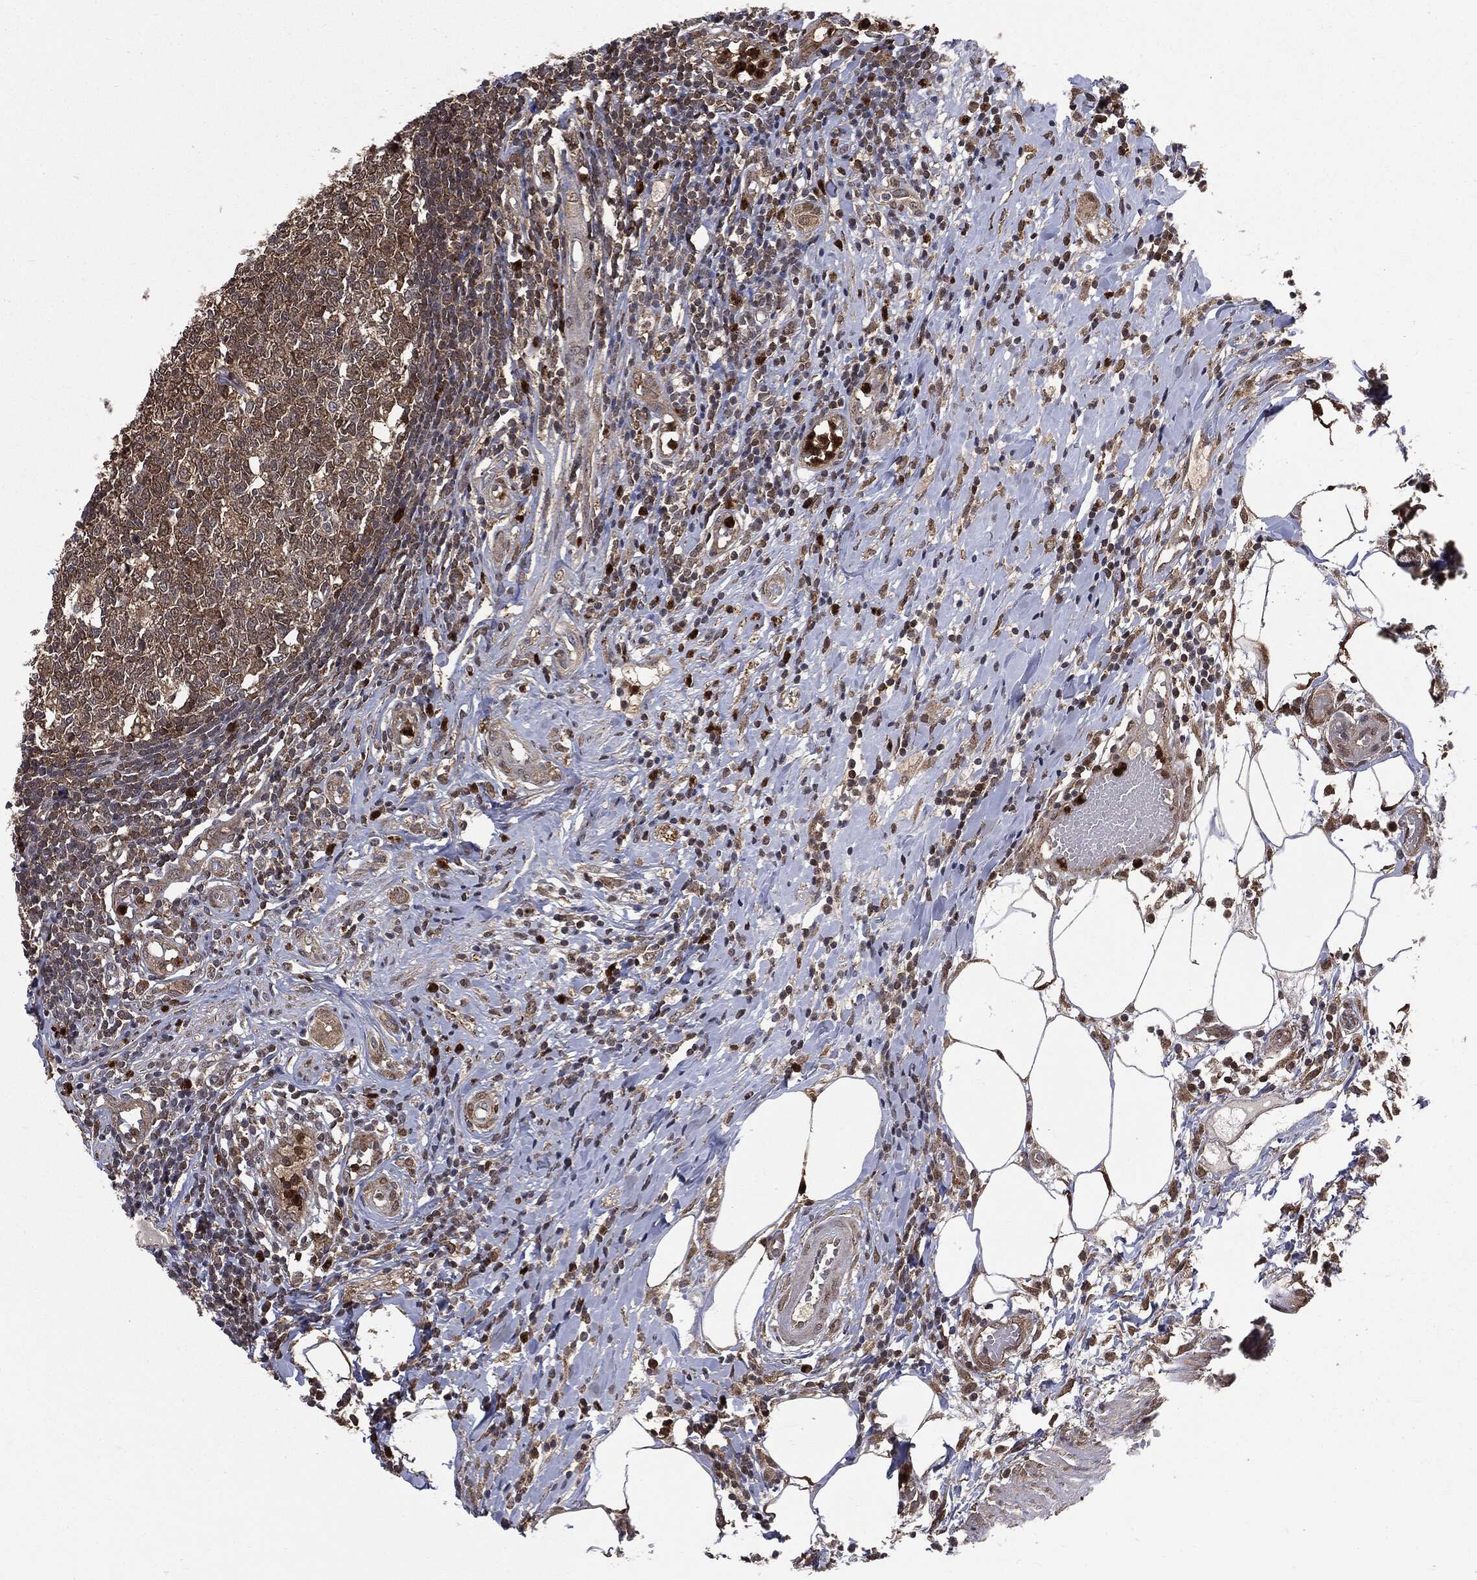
{"staining": {"intensity": "moderate", "quantity": ">75%", "location": "cytoplasmic/membranous"}, "tissue": "appendix", "cell_type": "Glandular cells", "image_type": "normal", "snomed": [{"axis": "morphology", "description": "Normal tissue, NOS"}, {"axis": "morphology", "description": "Inflammation, NOS"}, {"axis": "topography", "description": "Appendix"}], "caption": "Glandular cells show moderate cytoplasmic/membranous positivity in approximately >75% of cells in benign appendix.", "gene": "GPI", "patient": {"sex": "male", "age": 16}}